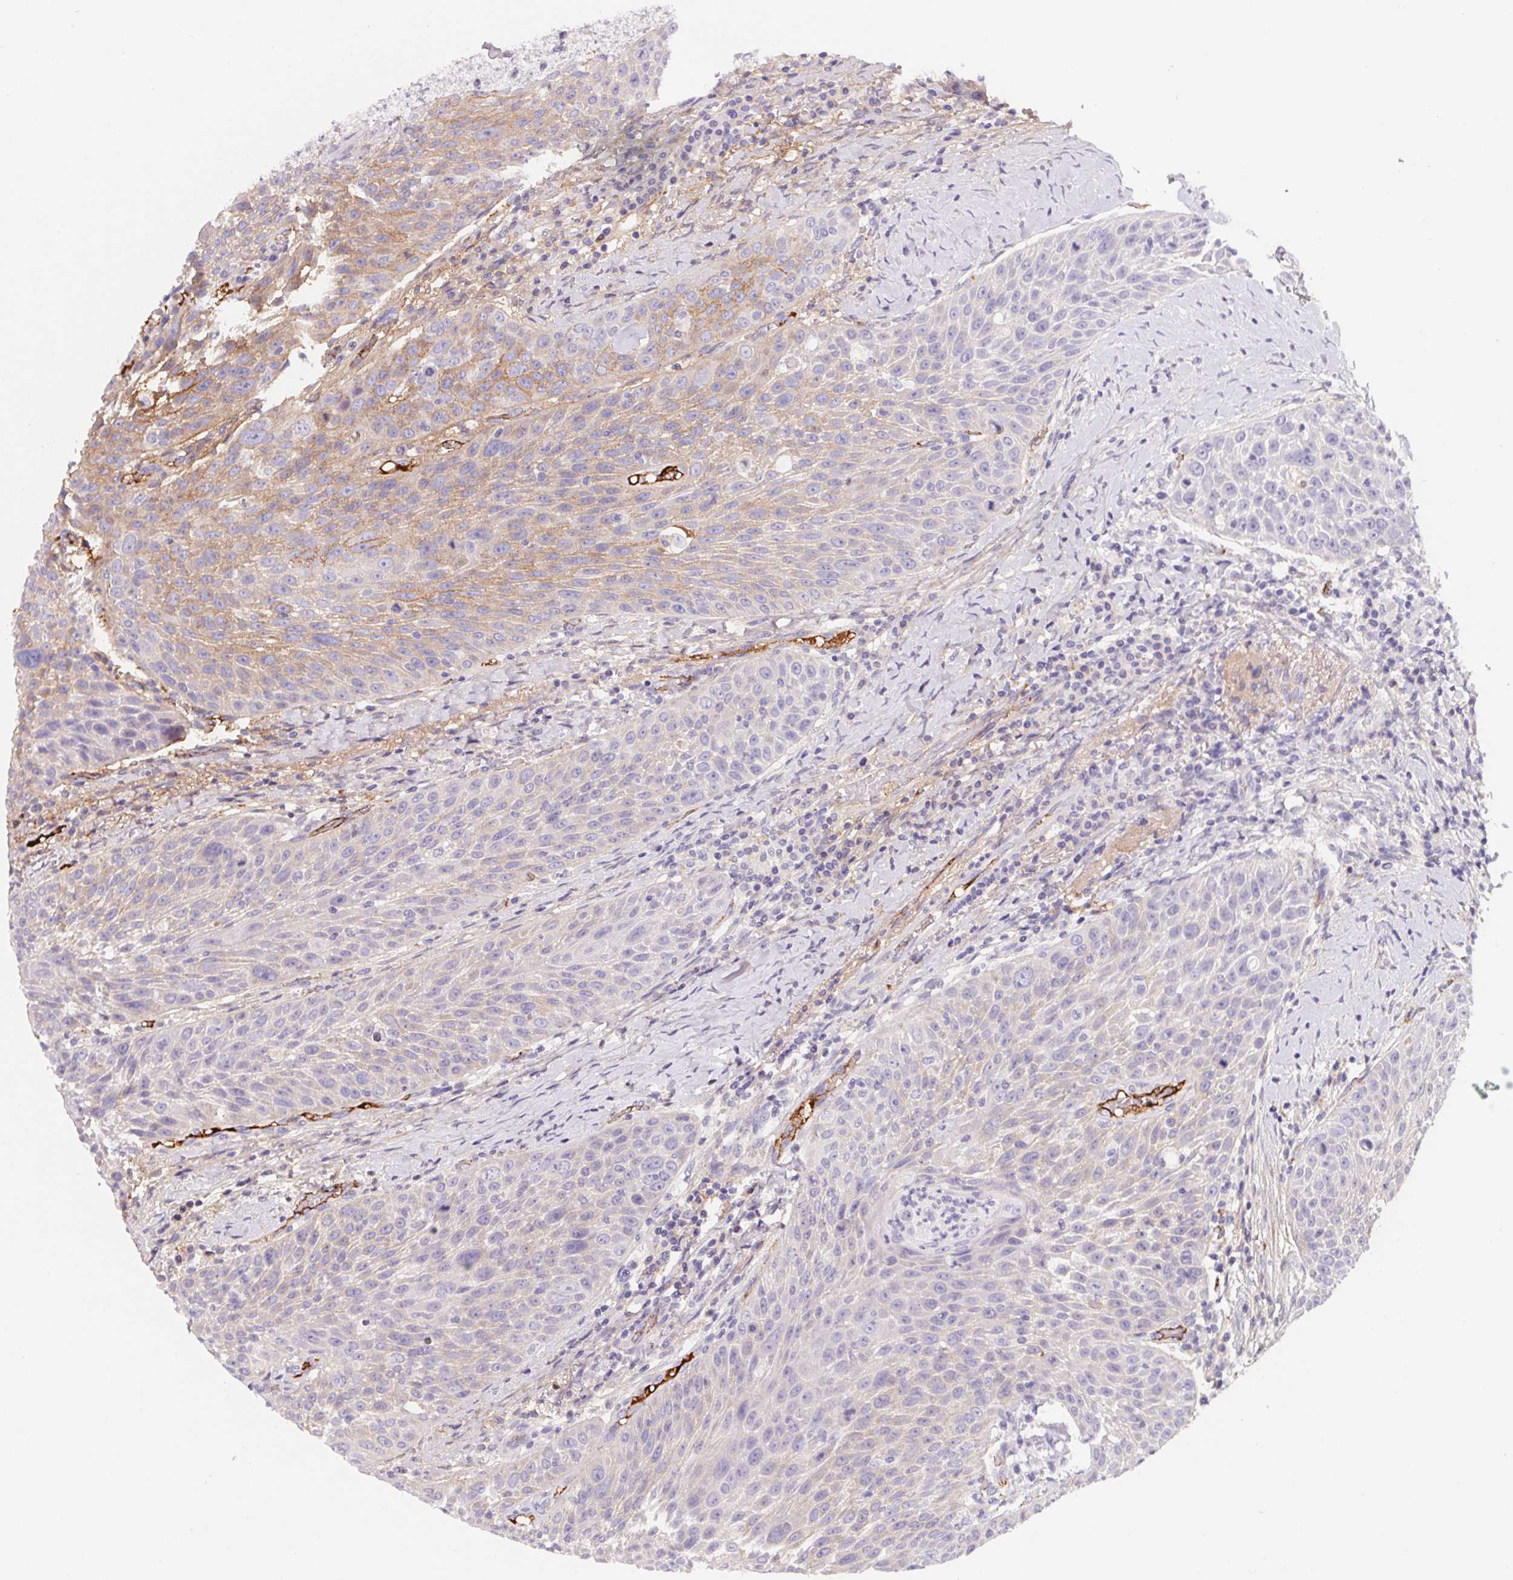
{"staining": {"intensity": "weak", "quantity": "<25%", "location": "cytoplasmic/membranous"}, "tissue": "head and neck cancer", "cell_type": "Tumor cells", "image_type": "cancer", "snomed": [{"axis": "morphology", "description": "Squamous cell carcinoma, NOS"}, {"axis": "topography", "description": "Head-Neck"}], "caption": "High power microscopy micrograph of an immunohistochemistry histopathology image of head and neck cancer (squamous cell carcinoma), revealing no significant positivity in tumor cells.", "gene": "LPA", "patient": {"sex": "male", "age": 69}}